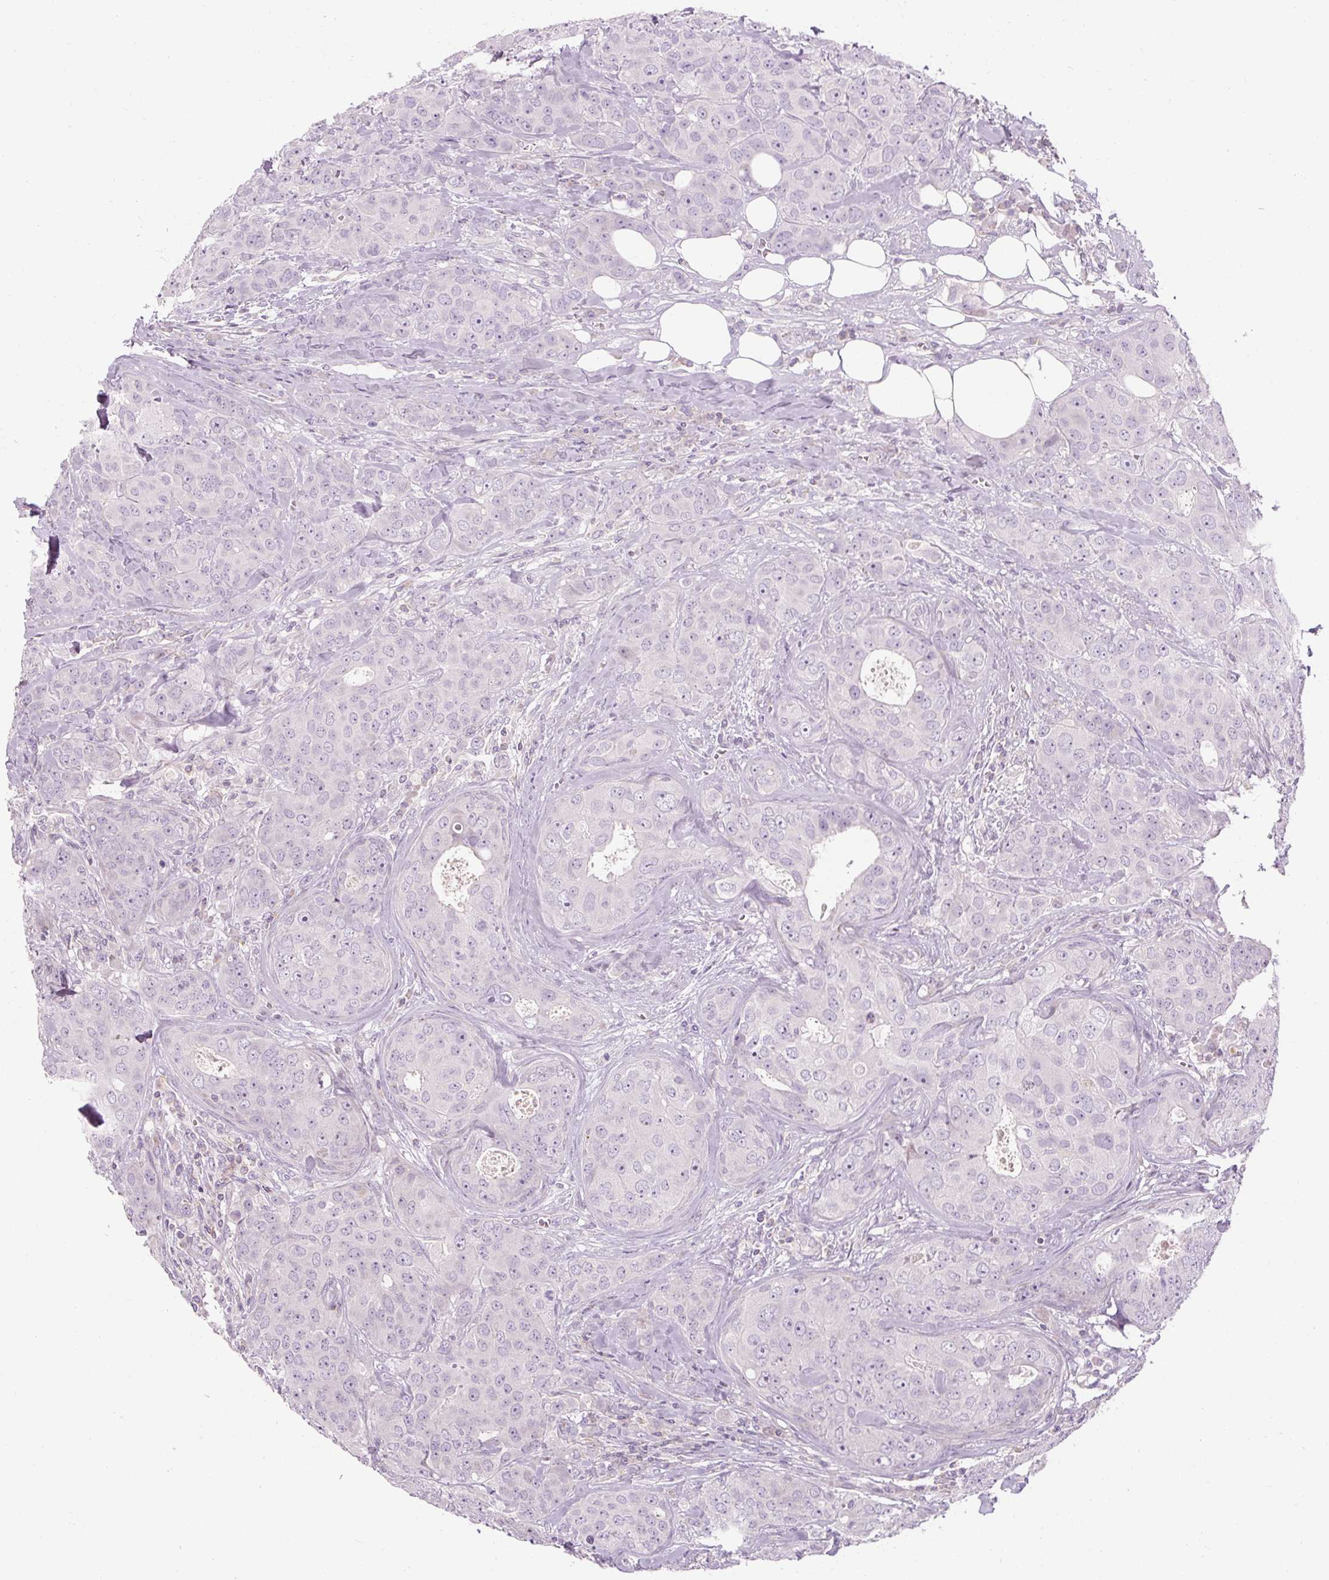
{"staining": {"intensity": "negative", "quantity": "none", "location": "none"}, "tissue": "breast cancer", "cell_type": "Tumor cells", "image_type": "cancer", "snomed": [{"axis": "morphology", "description": "Duct carcinoma"}, {"axis": "topography", "description": "Breast"}], "caption": "DAB (3,3'-diaminobenzidine) immunohistochemical staining of human breast cancer reveals no significant positivity in tumor cells.", "gene": "TIGD2", "patient": {"sex": "female", "age": 43}}